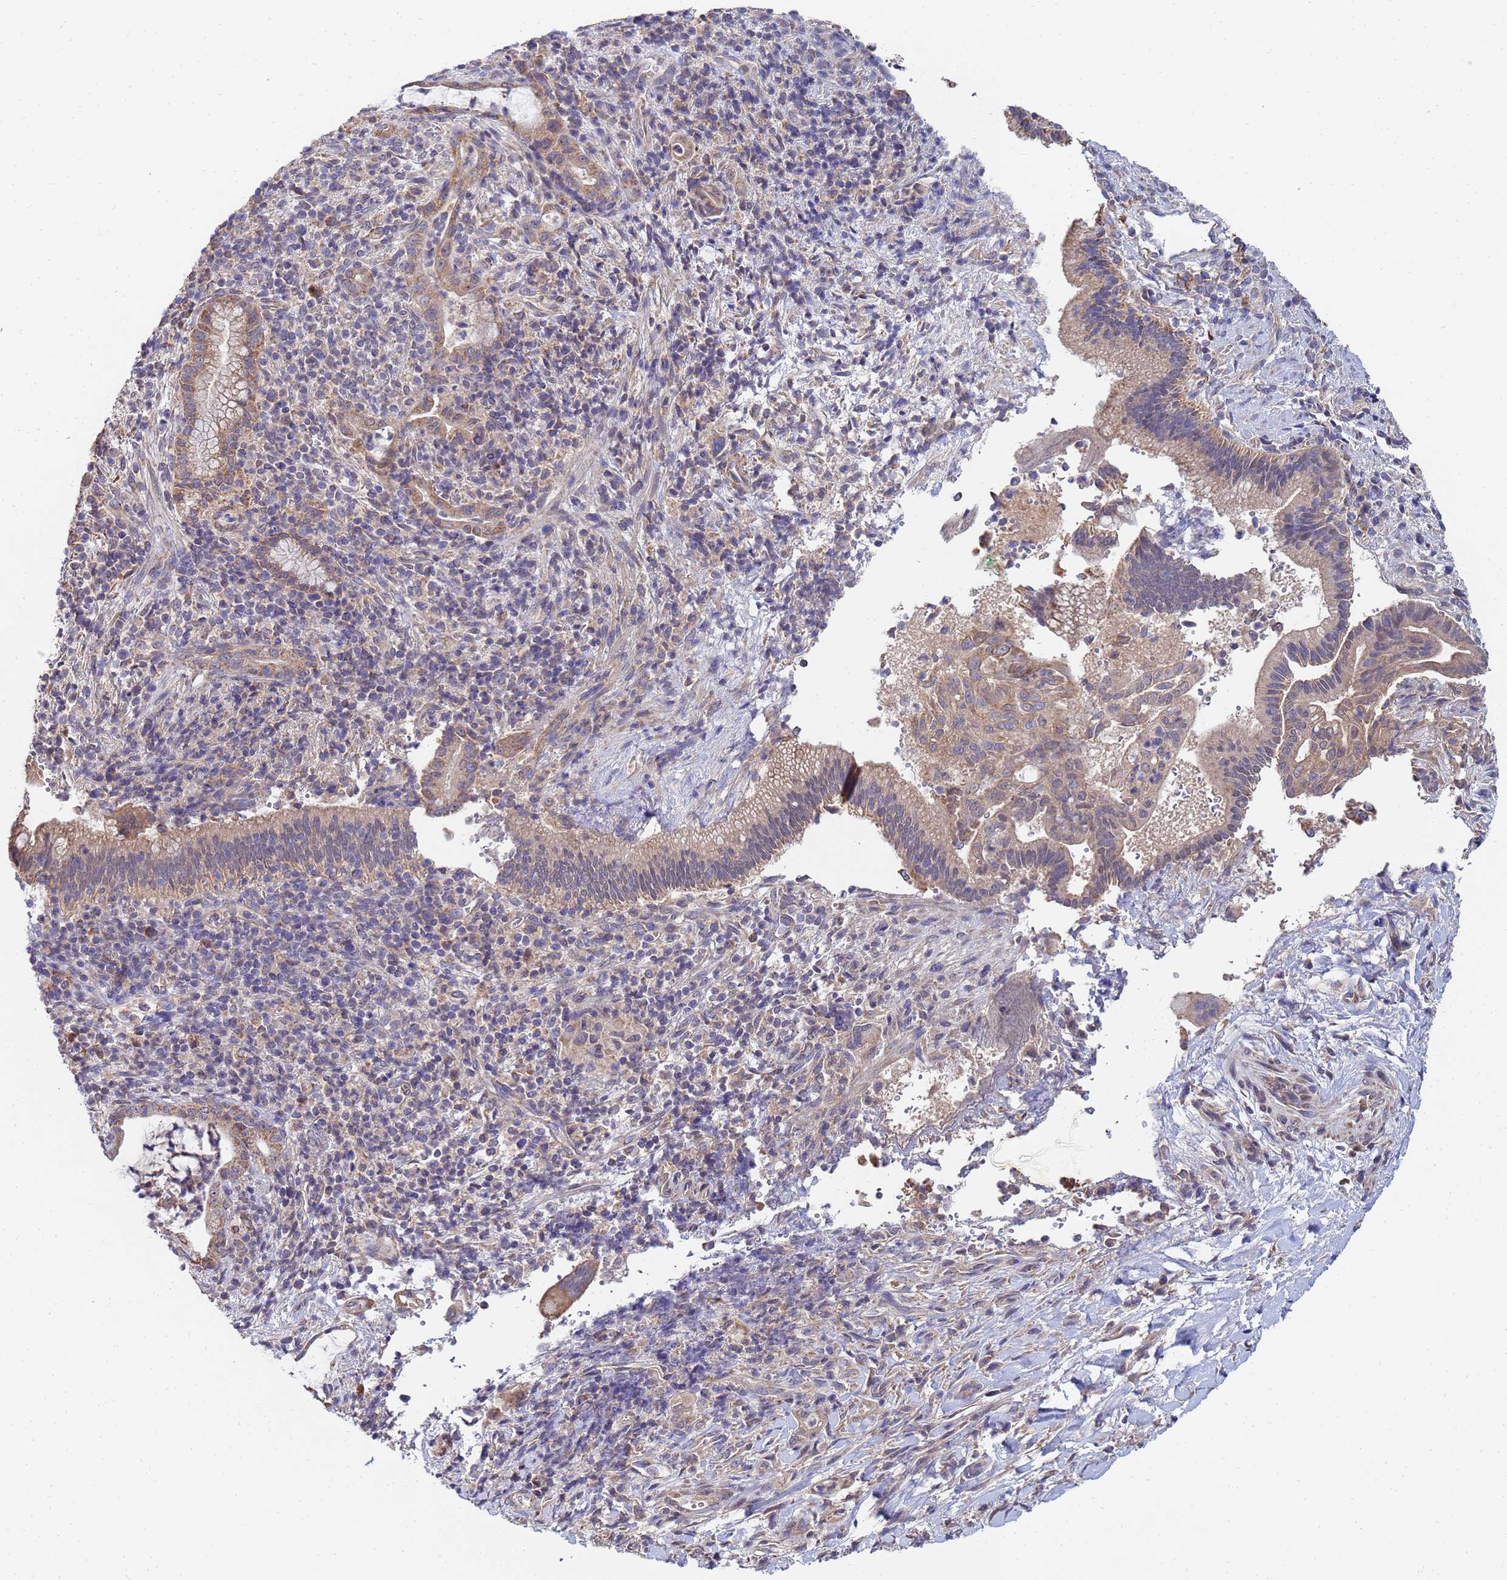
{"staining": {"intensity": "moderate", "quantity": "25%-75%", "location": "cytoplasmic/membranous"}, "tissue": "pancreatic cancer", "cell_type": "Tumor cells", "image_type": "cancer", "snomed": [{"axis": "morphology", "description": "Normal tissue, NOS"}, {"axis": "morphology", "description": "Adenocarcinoma, NOS"}, {"axis": "topography", "description": "Pancreas"}], "caption": "Immunohistochemical staining of human pancreatic adenocarcinoma demonstrates moderate cytoplasmic/membranous protein staining in about 25%-75% of tumor cells.", "gene": "C5orf34", "patient": {"sex": "female", "age": 55}}